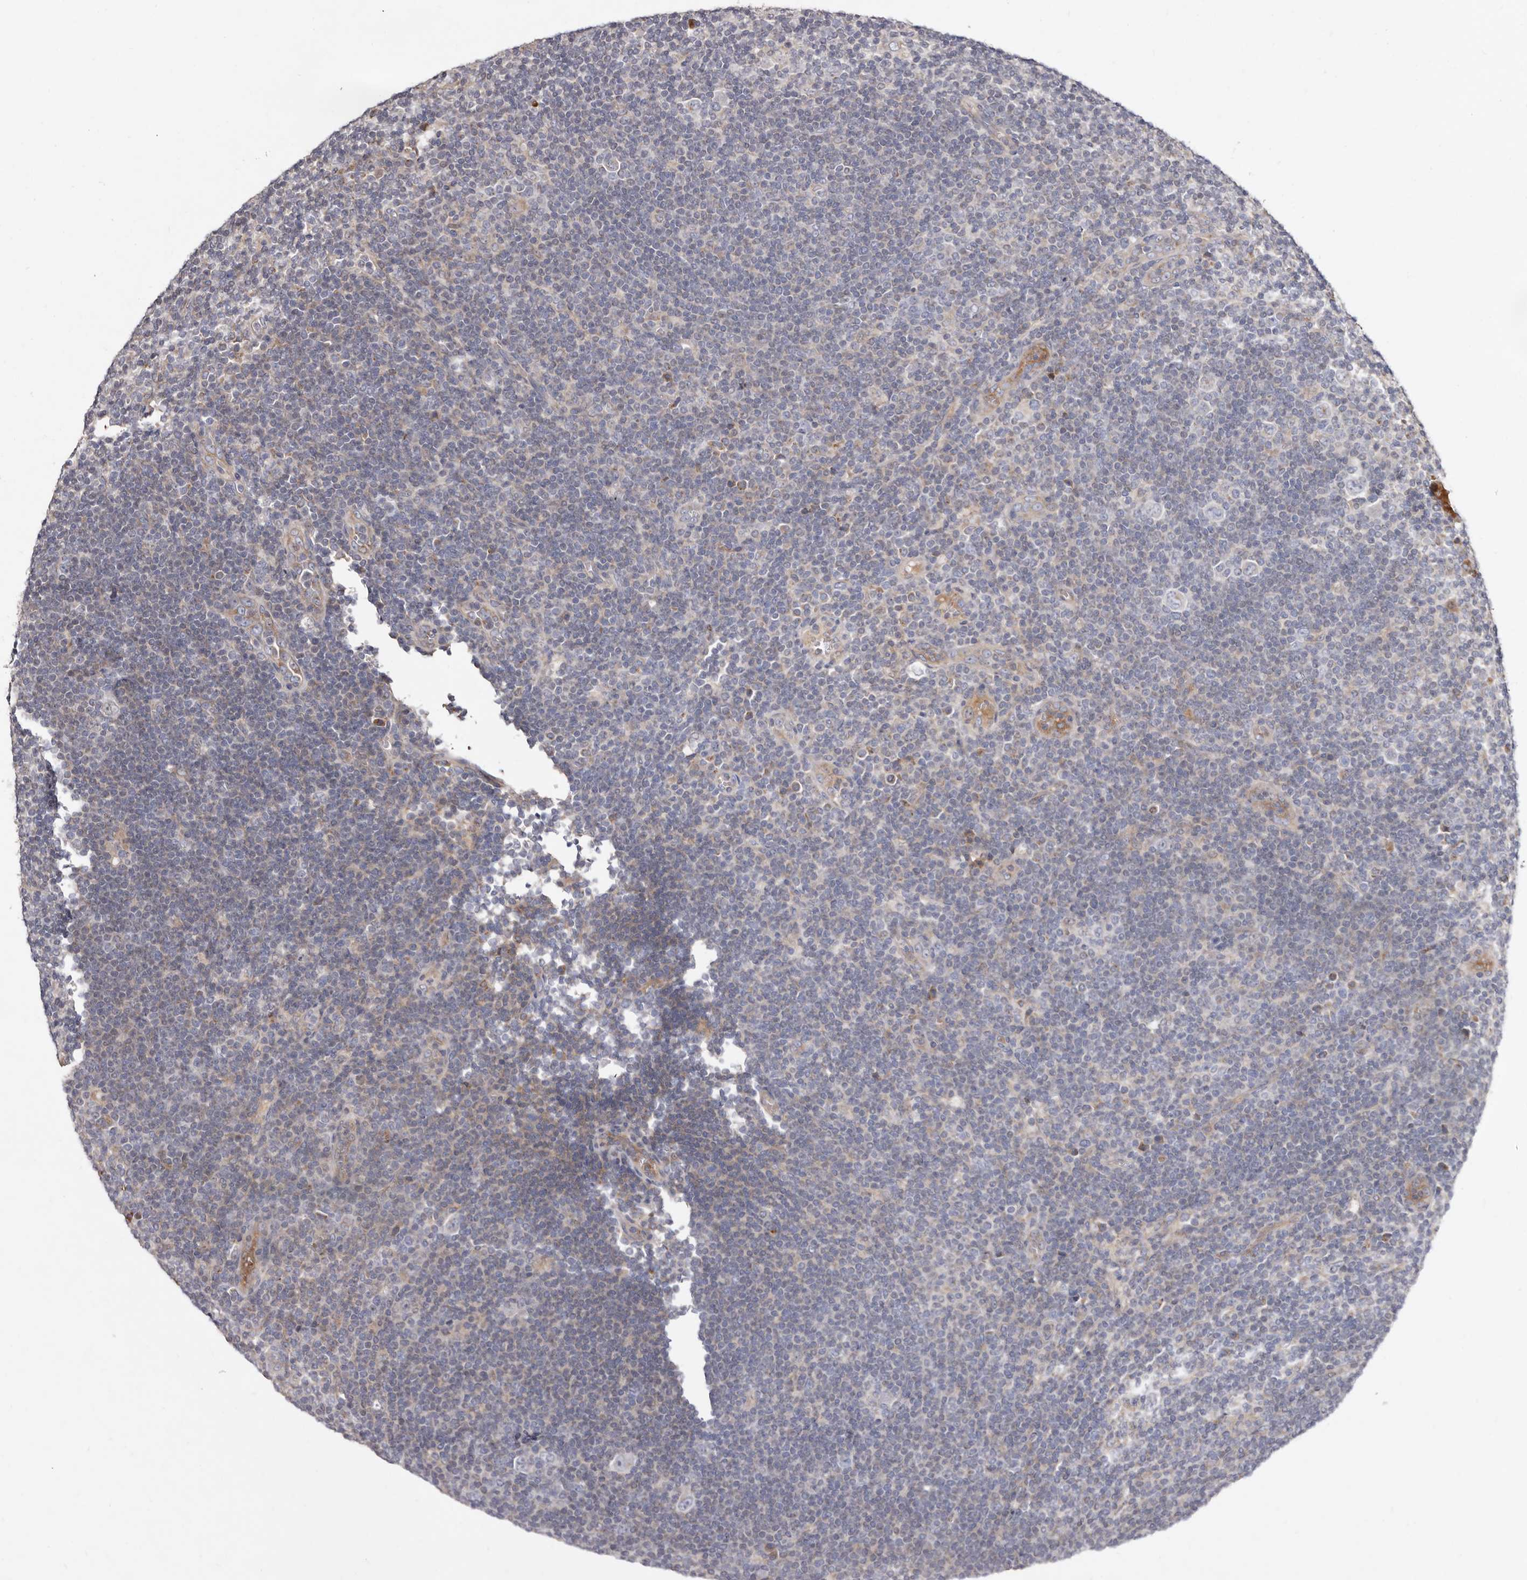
{"staining": {"intensity": "negative", "quantity": "none", "location": "none"}, "tissue": "lymphoma", "cell_type": "Tumor cells", "image_type": "cancer", "snomed": [{"axis": "morphology", "description": "Hodgkin's disease, NOS"}, {"axis": "topography", "description": "Lymph node"}], "caption": "A photomicrograph of lymphoma stained for a protein exhibits no brown staining in tumor cells.", "gene": "ASIC5", "patient": {"sex": "female", "age": 57}}